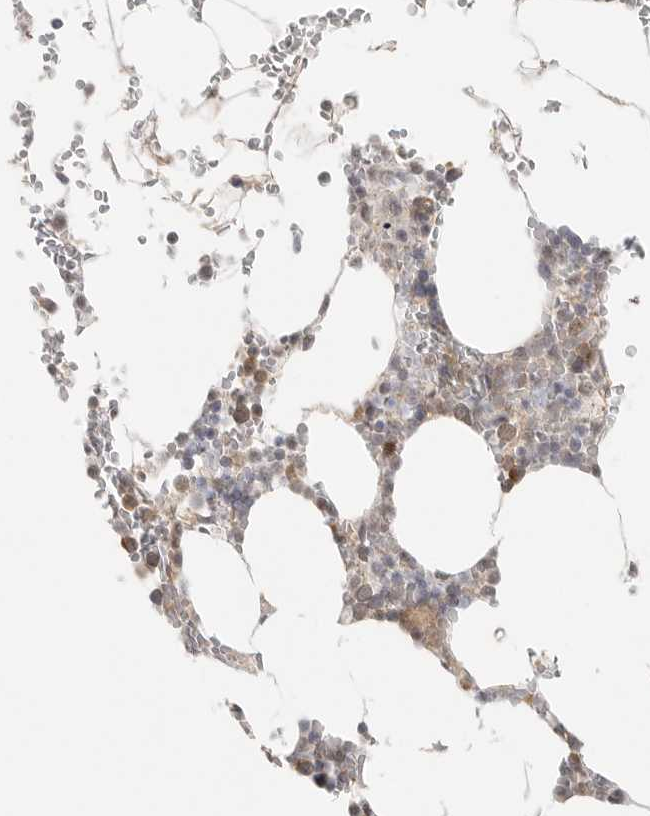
{"staining": {"intensity": "moderate", "quantity": "<25%", "location": "cytoplasmic/membranous"}, "tissue": "bone marrow", "cell_type": "Hematopoietic cells", "image_type": "normal", "snomed": [{"axis": "morphology", "description": "Normal tissue, NOS"}, {"axis": "topography", "description": "Bone marrow"}], "caption": "The histopathology image demonstrates immunohistochemical staining of benign bone marrow. There is moderate cytoplasmic/membranous expression is present in approximately <25% of hematopoietic cells. (Brightfield microscopy of DAB IHC at high magnification).", "gene": "HDAC6", "patient": {"sex": "male", "age": 70}}